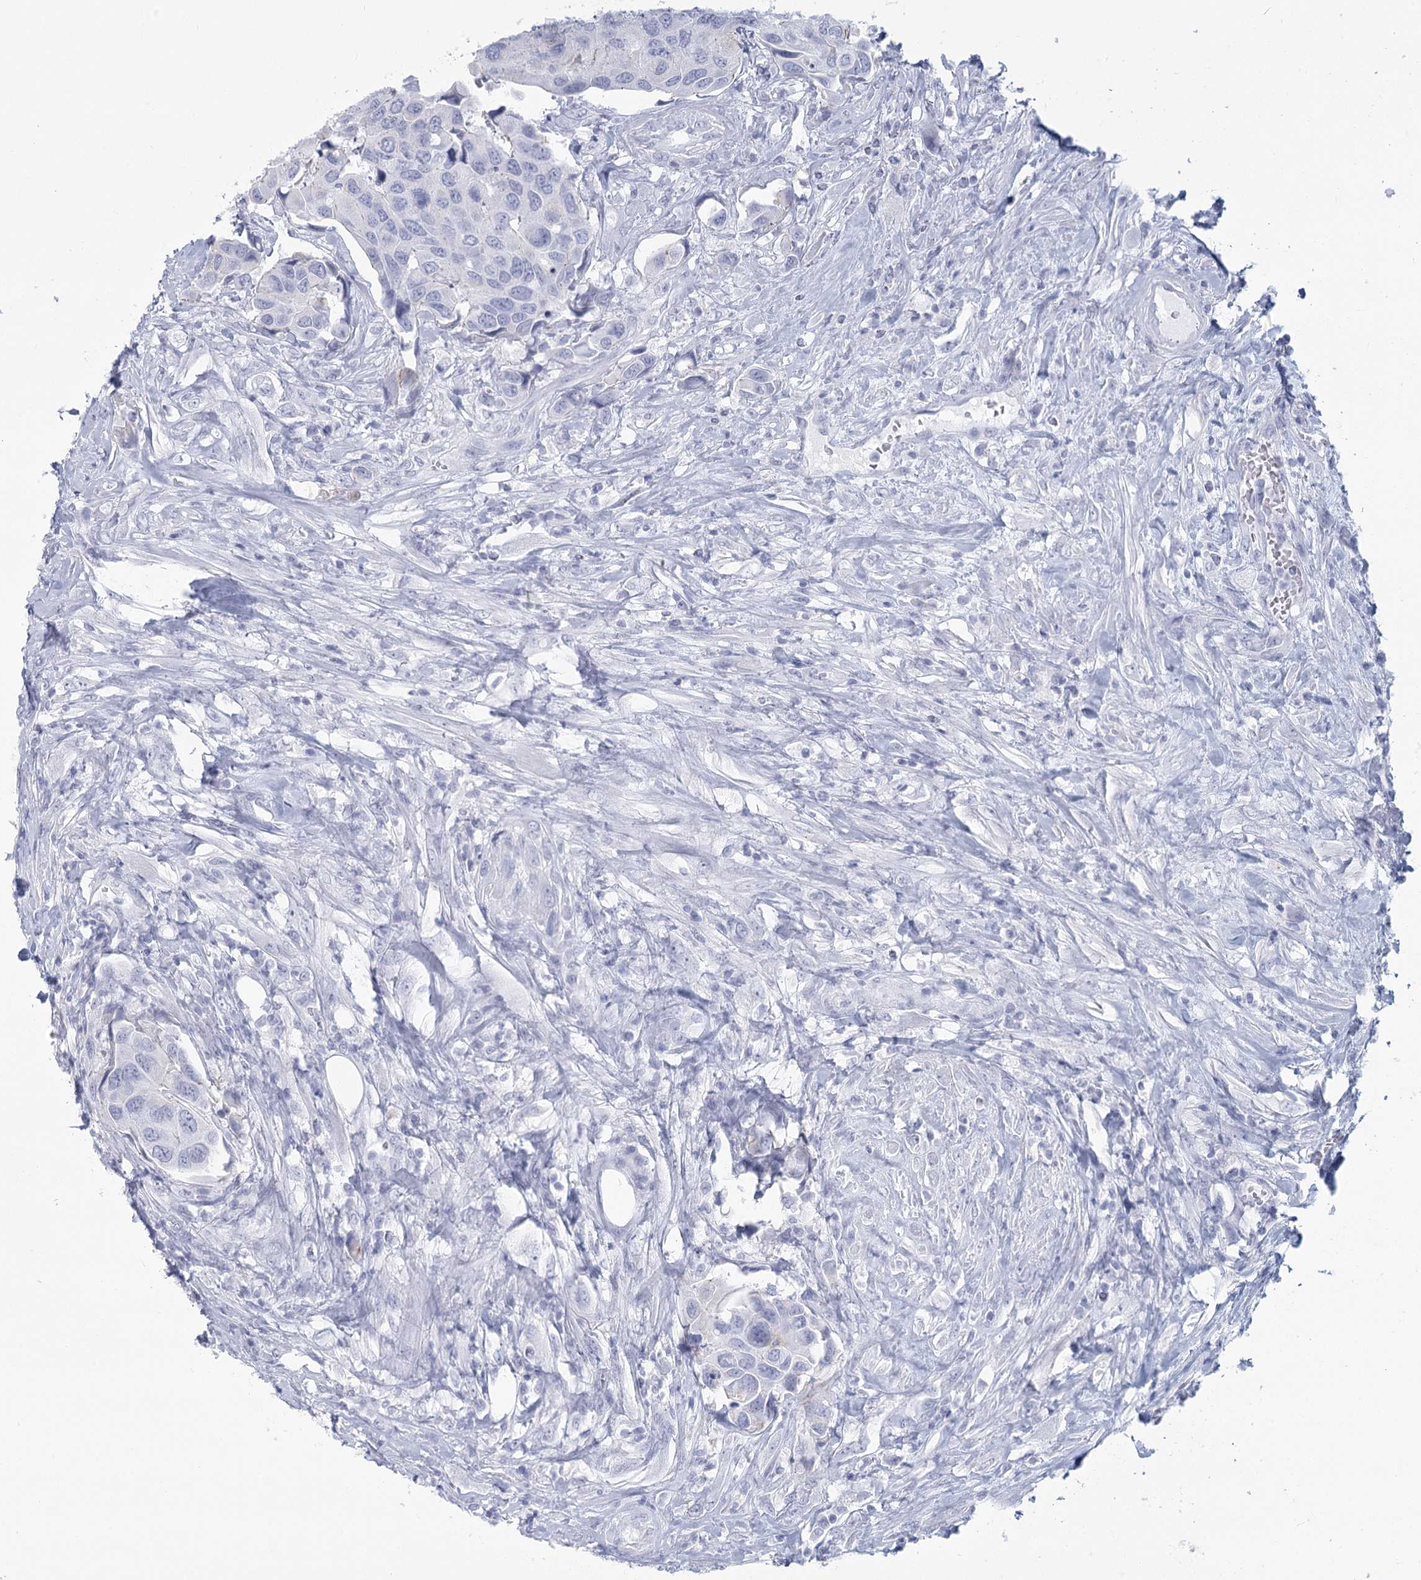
{"staining": {"intensity": "weak", "quantity": "<25%", "location": "cytoplasmic/membranous"}, "tissue": "urothelial cancer", "cell_type": "Tumor cells", "image_type": "cancer", "snomed": [{"axis": "morphology", "description": "Urothelial carcinoma, High grade"}, {"axis": "topography", "description": "Urinary bladder"}], "caption": "DAB immunohistochemical staining of urothelial carcinoma (high-grade) demonstrates no significant expression in tumor cells. The staining was performed using DAB to visualize the protein expression in brown, while the nuclei were stained in blue with hematoxylin (Magnification: 20x).", "gene": "WNT8B", "patient": {"sex": "male", "age": 74}}